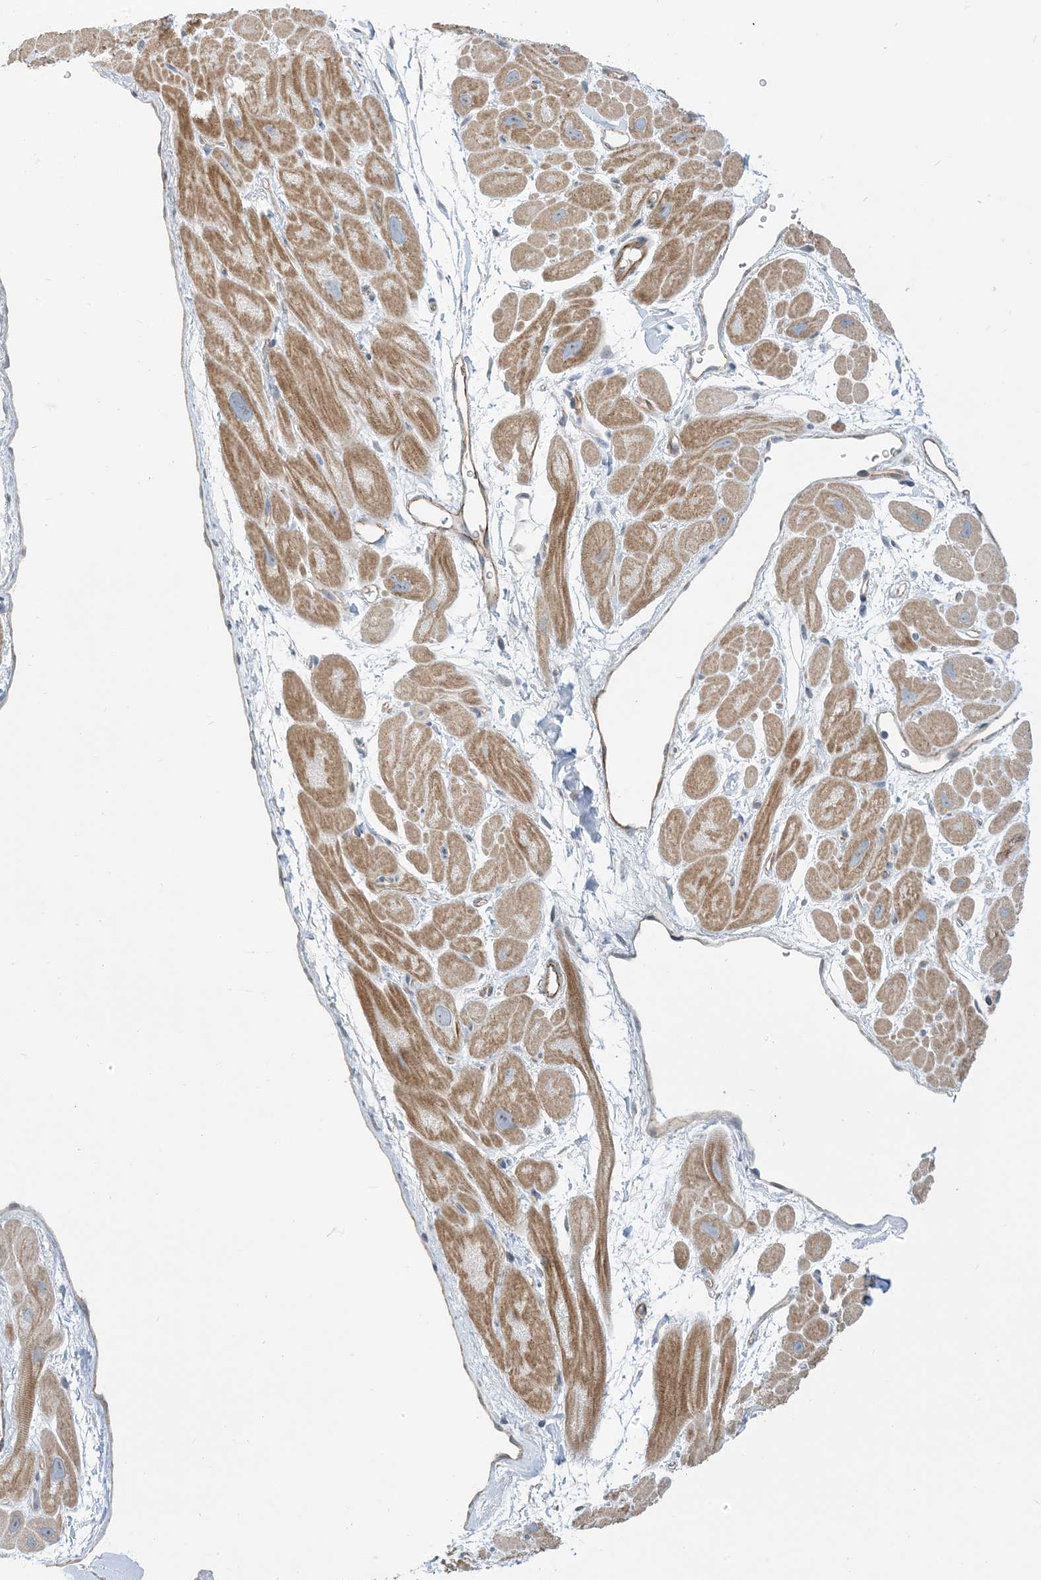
{"staining": {"intensity": "moderate", "quantity": "25%-75%", "location": "cytoplasmic/membranous"}, "tissue": "heart muscle", "cell_type": "Cardiomyocytes", "image_type": "normal", "snomed": [{"axis": "morphology", "description": "Normal tissue, NOS"}, {"axis": "topography", "description": "Heart"}], "caption": "Heart muscle stained for a protein exhibits moderate cytoplasmic/membranous positivity in cardiomyocytes. Nuclei are stained in blue.", "gene": "IL36B", "patient": {"sex": "male", "age": 49}}